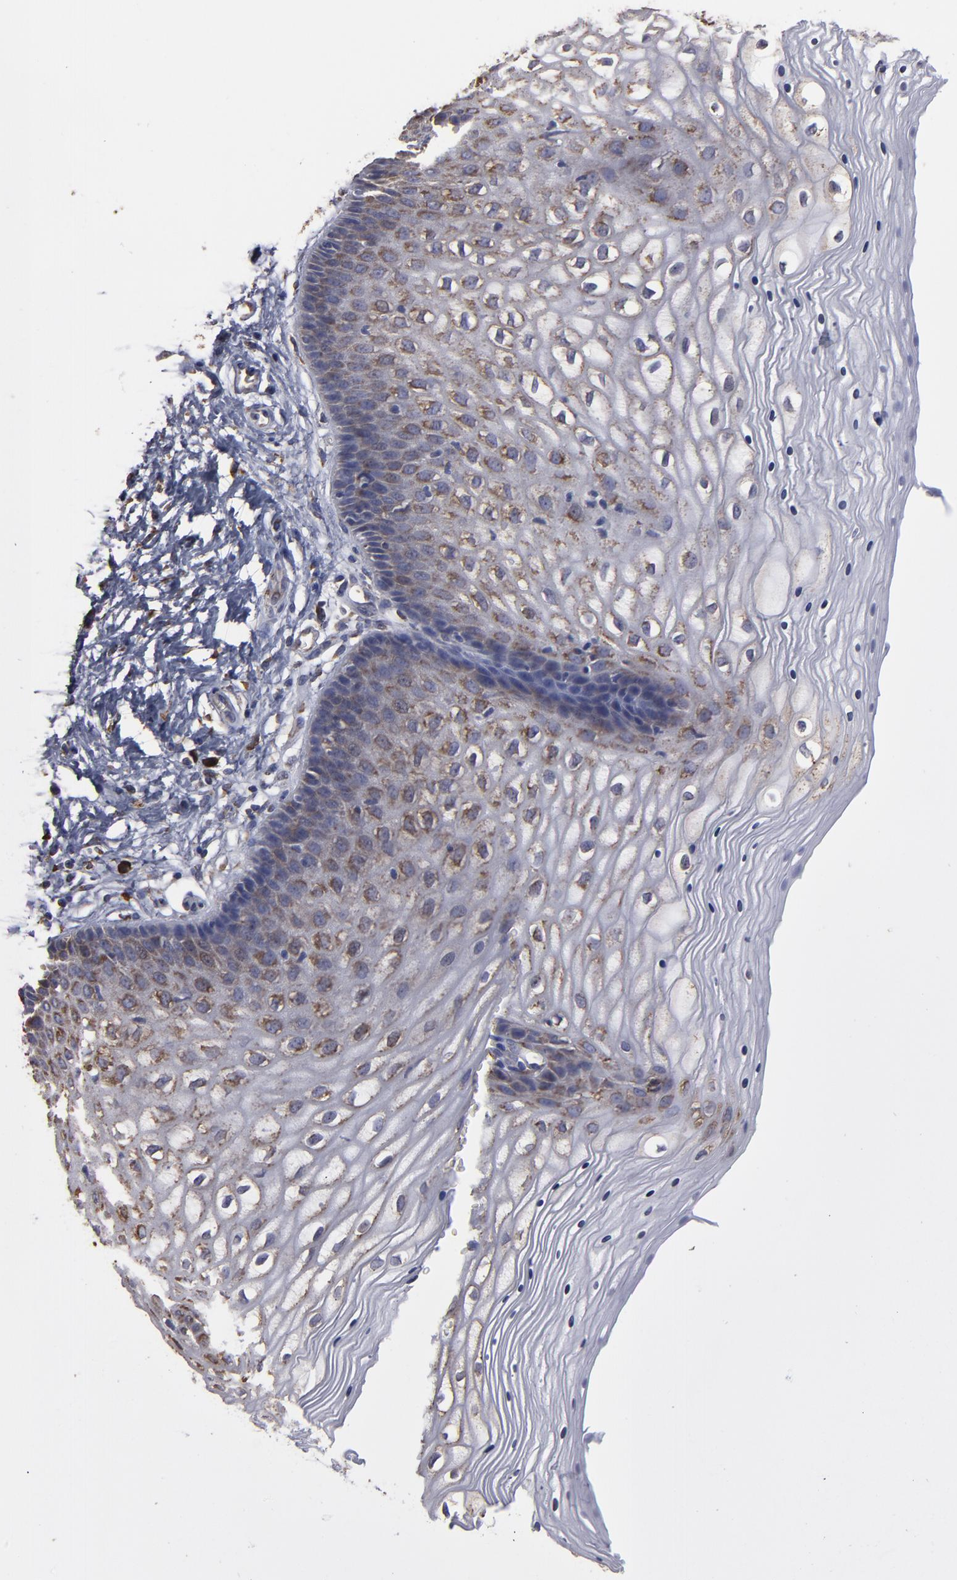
{"staining": {"intensity": "moderate", "quantity": "25%-75%", "location": "cytoplasmic/membranous"}, "tissue": "vagina", "cell_type": "Squamous epithelial cells", "image_type": "normal", "snomed": [{"axis": "morphology", "description": "Normal tissue, NOS"}, {"axis": "topography", "description": "Vagina"}], "caption": "Moderate cytoplasmic/membranous protein positivity is seen in about 25%-75% of squamous epithelial cells in vagina.", "gene": "SND1", "patient": {"sex": "female", "age": 34}}